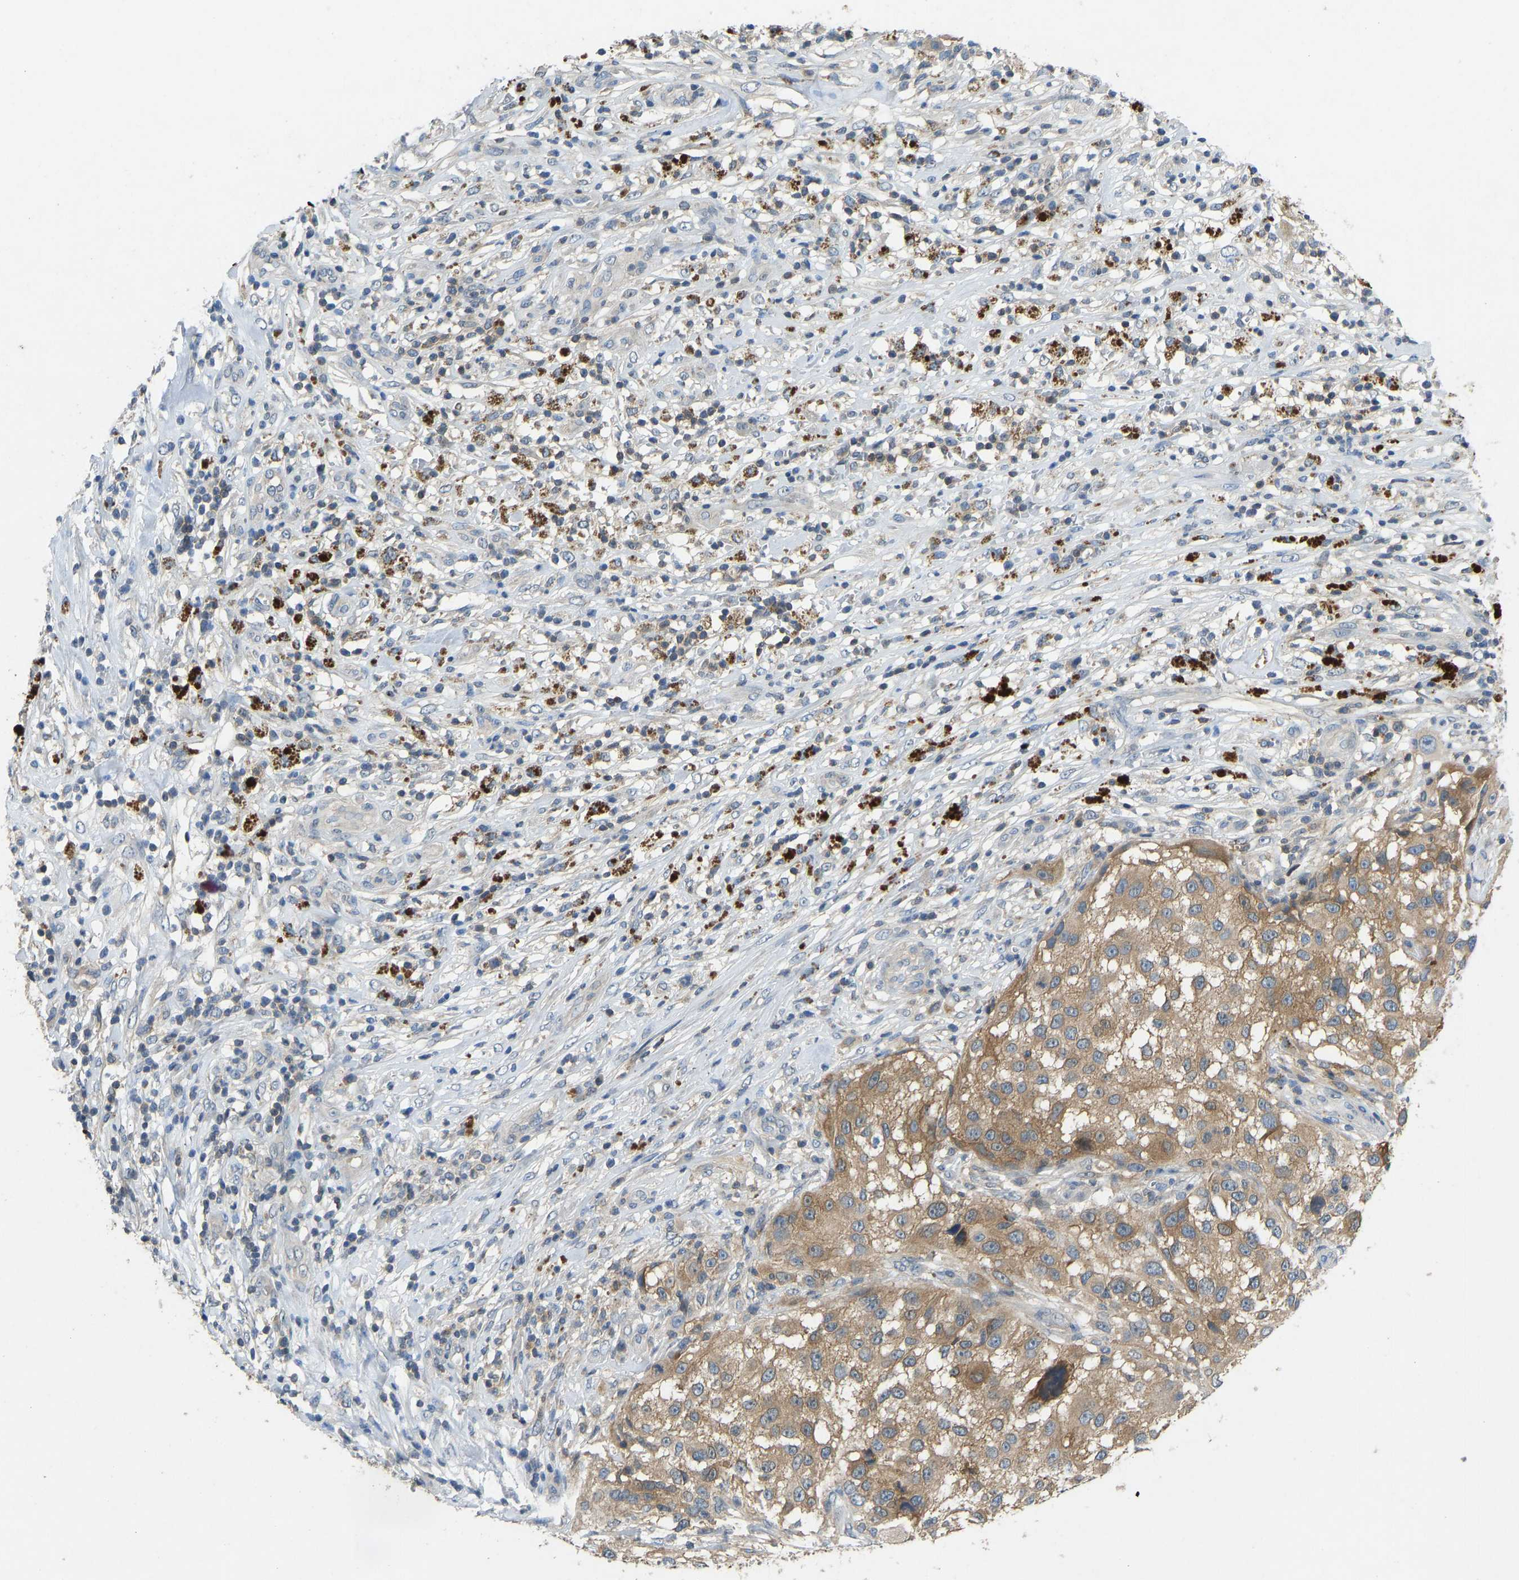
{"staining": {"intensity": "moderate", "quantity": ">75%", "location": "cytoplasmic/membranous"}, "tissue": "melanoma", "cell_type": "Tumor cells", "image_type": "cancer", "snomed": [{"axis": "morphology", "description": "Necrosis, NOS"}, {"axis": "morphology", "description": "Malignant melanoma, NOS"}, {"axis": "topography", "description": "Skin"}], "caption": "Tumor cells show moderate cytoplasmic/membranous positivity in approximately >75% of cells in malignant melanoma.", "gene": "NDRG3", "patient": {"sex": "female", "age": 87}}